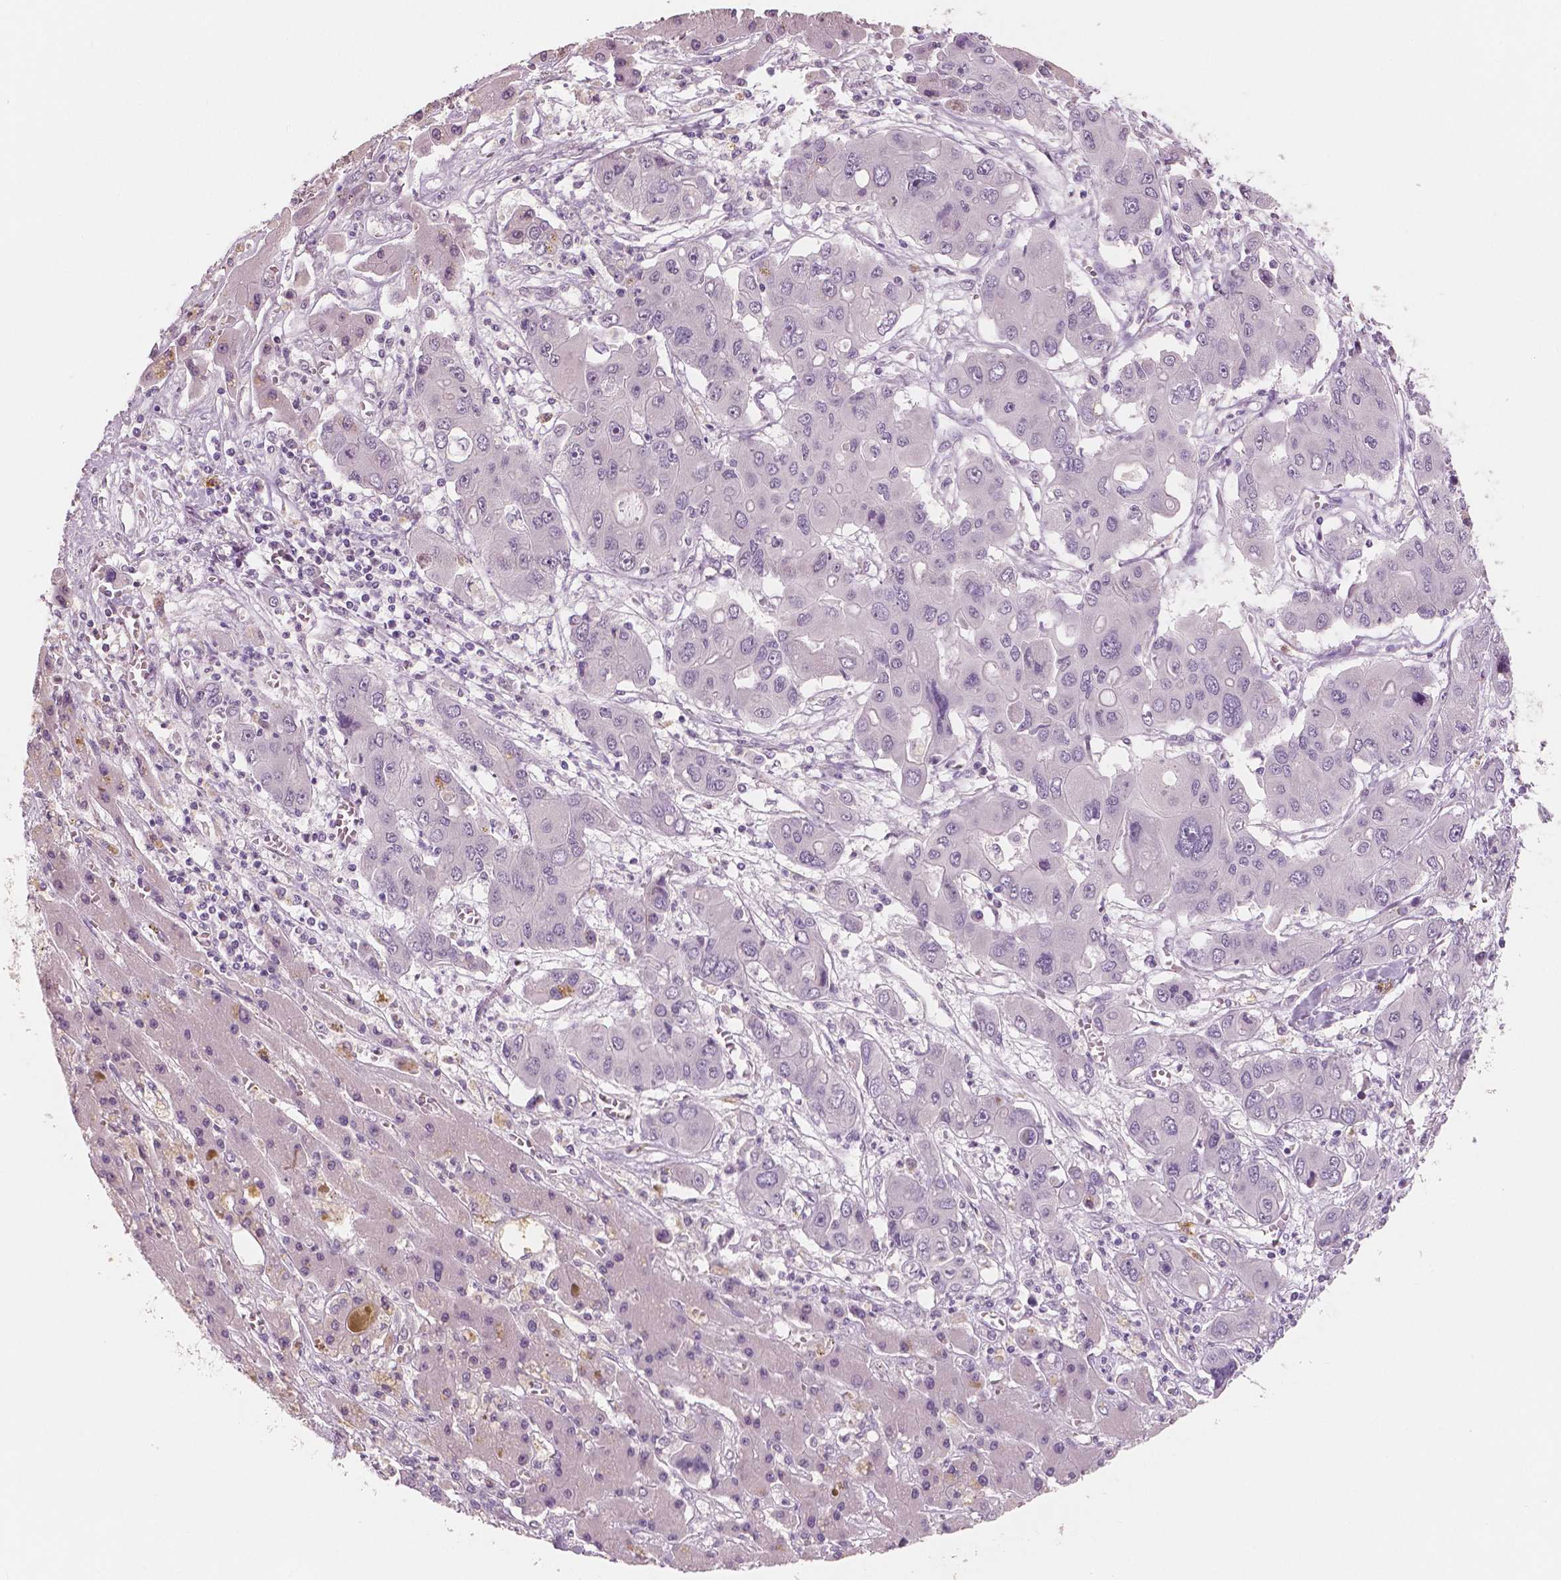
{"staining": {"intensity": "negative", "quantity": "none", "location": "none"}, "tissue": "liver cancer", "cell_type": "Tumor cells", "image_type": "cancer", "snomed": [{"axis": "morphology", "description": "Cholangiocarcinoma"}, {"axis": "topography", "description": "Liver"}], "caption": "This histopathology image is of liver cancer (cholangiocarcinoma) stained with immunohistochemistry (IHC) to label a protein in brown with the nuclei are counter-stained blue. There is no staining in tumor cells.", "gene": "KIT", "patient": {"sex": "male", "age": 67}}